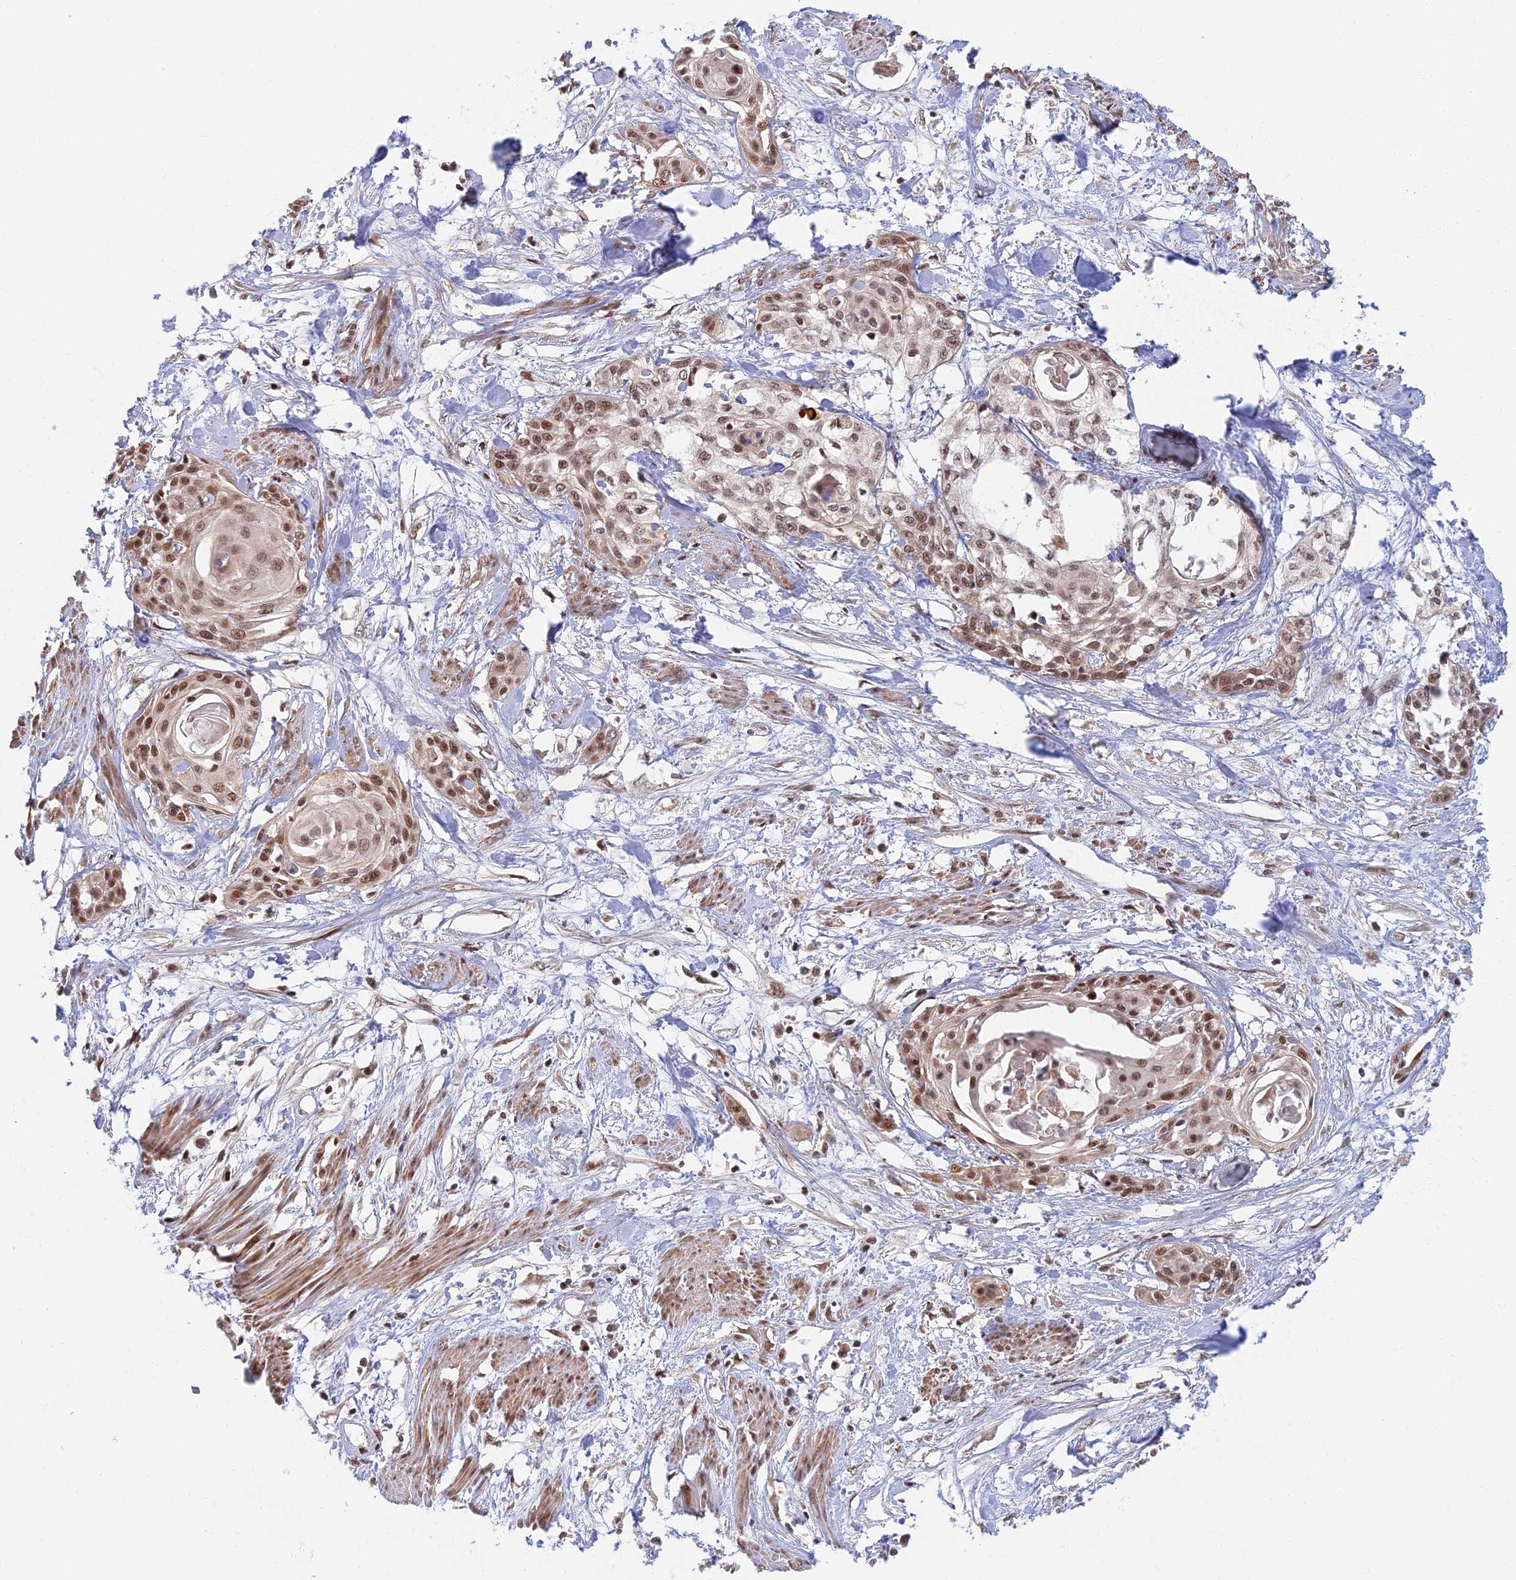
{"staining": {"intensity": "moderate", "quantity": ">75%", "location": "nuclear"}, "tissue": "cervical cancer", "cell_type": "Tumor cells", "image_type": "cancer", "snomed": [{"axis": "morphology", "description": "Squamous cell carcinoma, NOS"}, {"axis": "topography", "description": "Cervix"}], "caption": "Immunohistochemical staining of human squamous cell carcinoma (cervical) displays medium levels of moderate nuclear positivity in about >75% of tumor cells. Using DAB (brown) and hematoxylin (blue) stains, captured at high magnification using brightfield microscopy.", "gene": "TCEA2", "patient": {"sex": "female", "age": 57}}